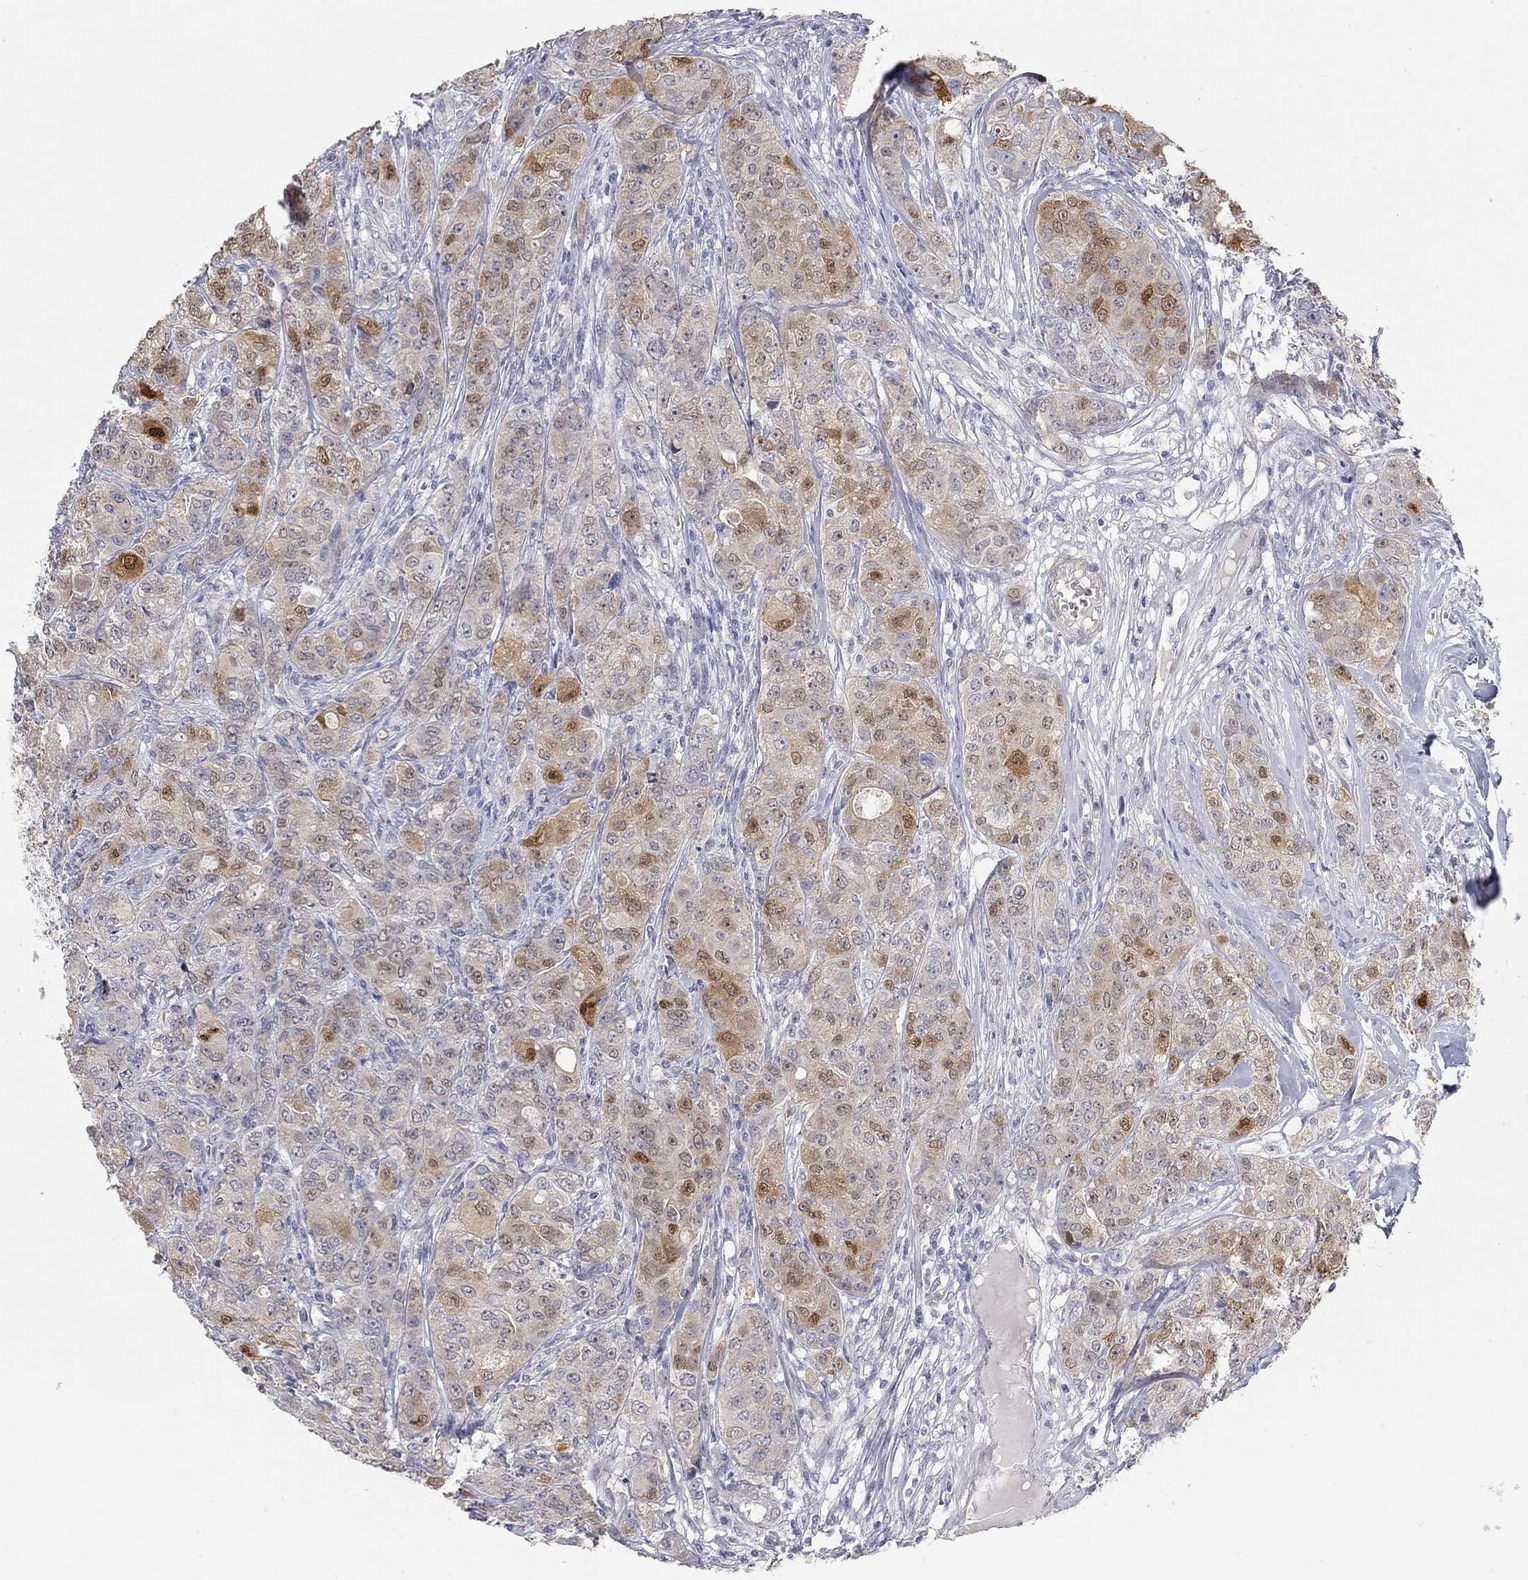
{"staining": {"intensity": "moderate", "quantity": "<25%", "location": "cytoplasmic/membranous"}, "tissue": "breast cancer", "cell_type": "Tumor cells", "image_type": "cancer", "snomed": [{"axis": "morphology", "description": "Duct carcinoma"}, {"axis": "topography", "description": "Breast"}], "caption": "A low amount of moderate cytoplasmic/membranous positivity is seen in about <25% of tumor cells in breast cancer tissue.", "gene": "PAPSS2", "patient": {"sex": "female", "age": 43}}